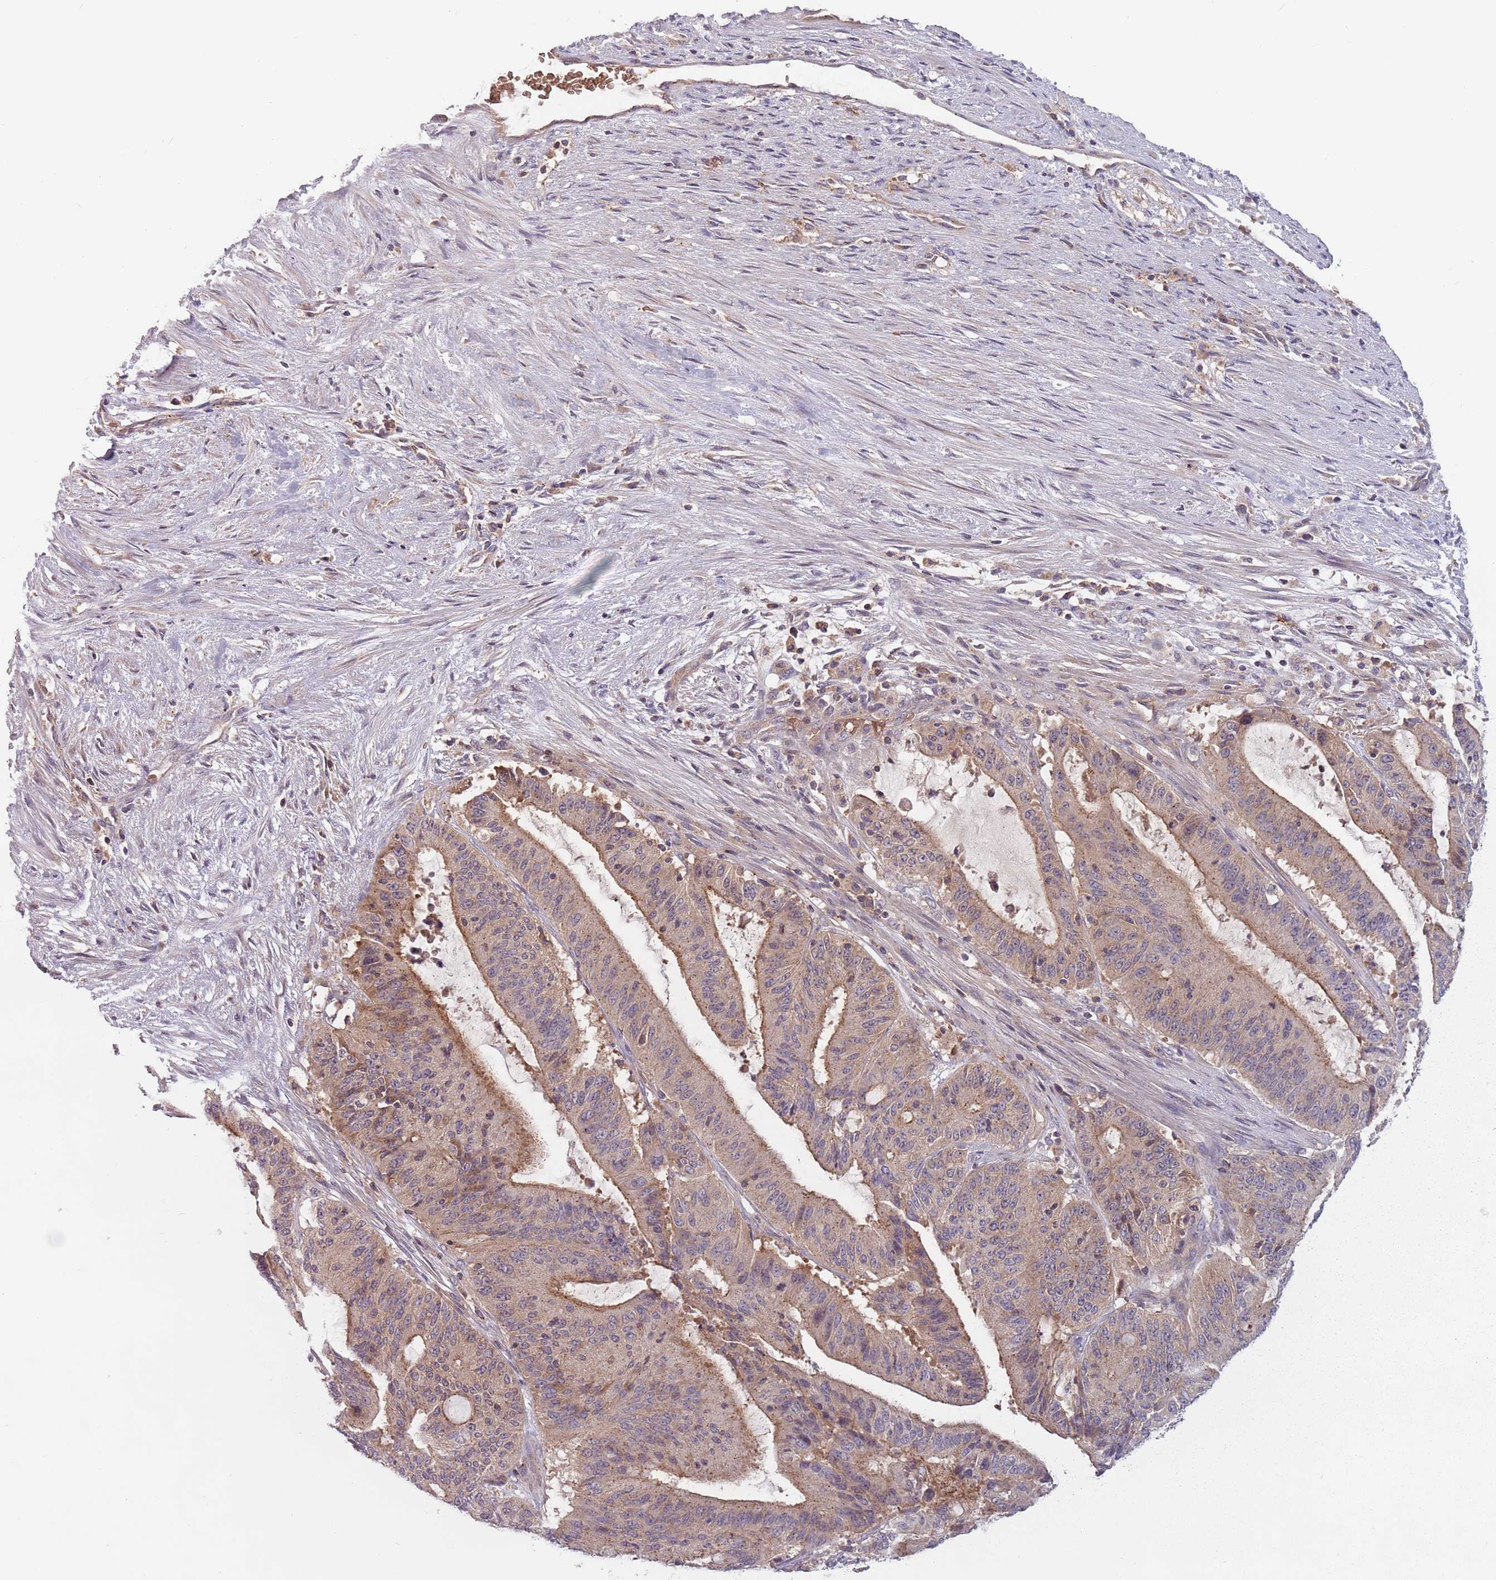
{"staining": {"intensity": "weak", "quantity": "25%-75%", "location": "cytoplasmic/membranous"}, "tissue": "liver cancer", "cell_type": "Tumor cells", "image_type": "cancer", "snomed": [{"axis": "morphology", "description": "Normal tissue, NOS"}, {"axis": "morphology", "description": "Cholangiocarcinoma"}, {"axis": "topography", "description": "Liver"}, {"axis": "topography", "description": "Peripheral nerve tissue"}], "caption": "High-power microscopy captured an immunohistochemistry micrograph of cholangiocarcinoma (liver), revealing weak cytoplasmic/membranous staining in approximately 25%-75% of tumor cells.", "gene": "ASB13", "patient": {"sex": "female", "age": 73}}